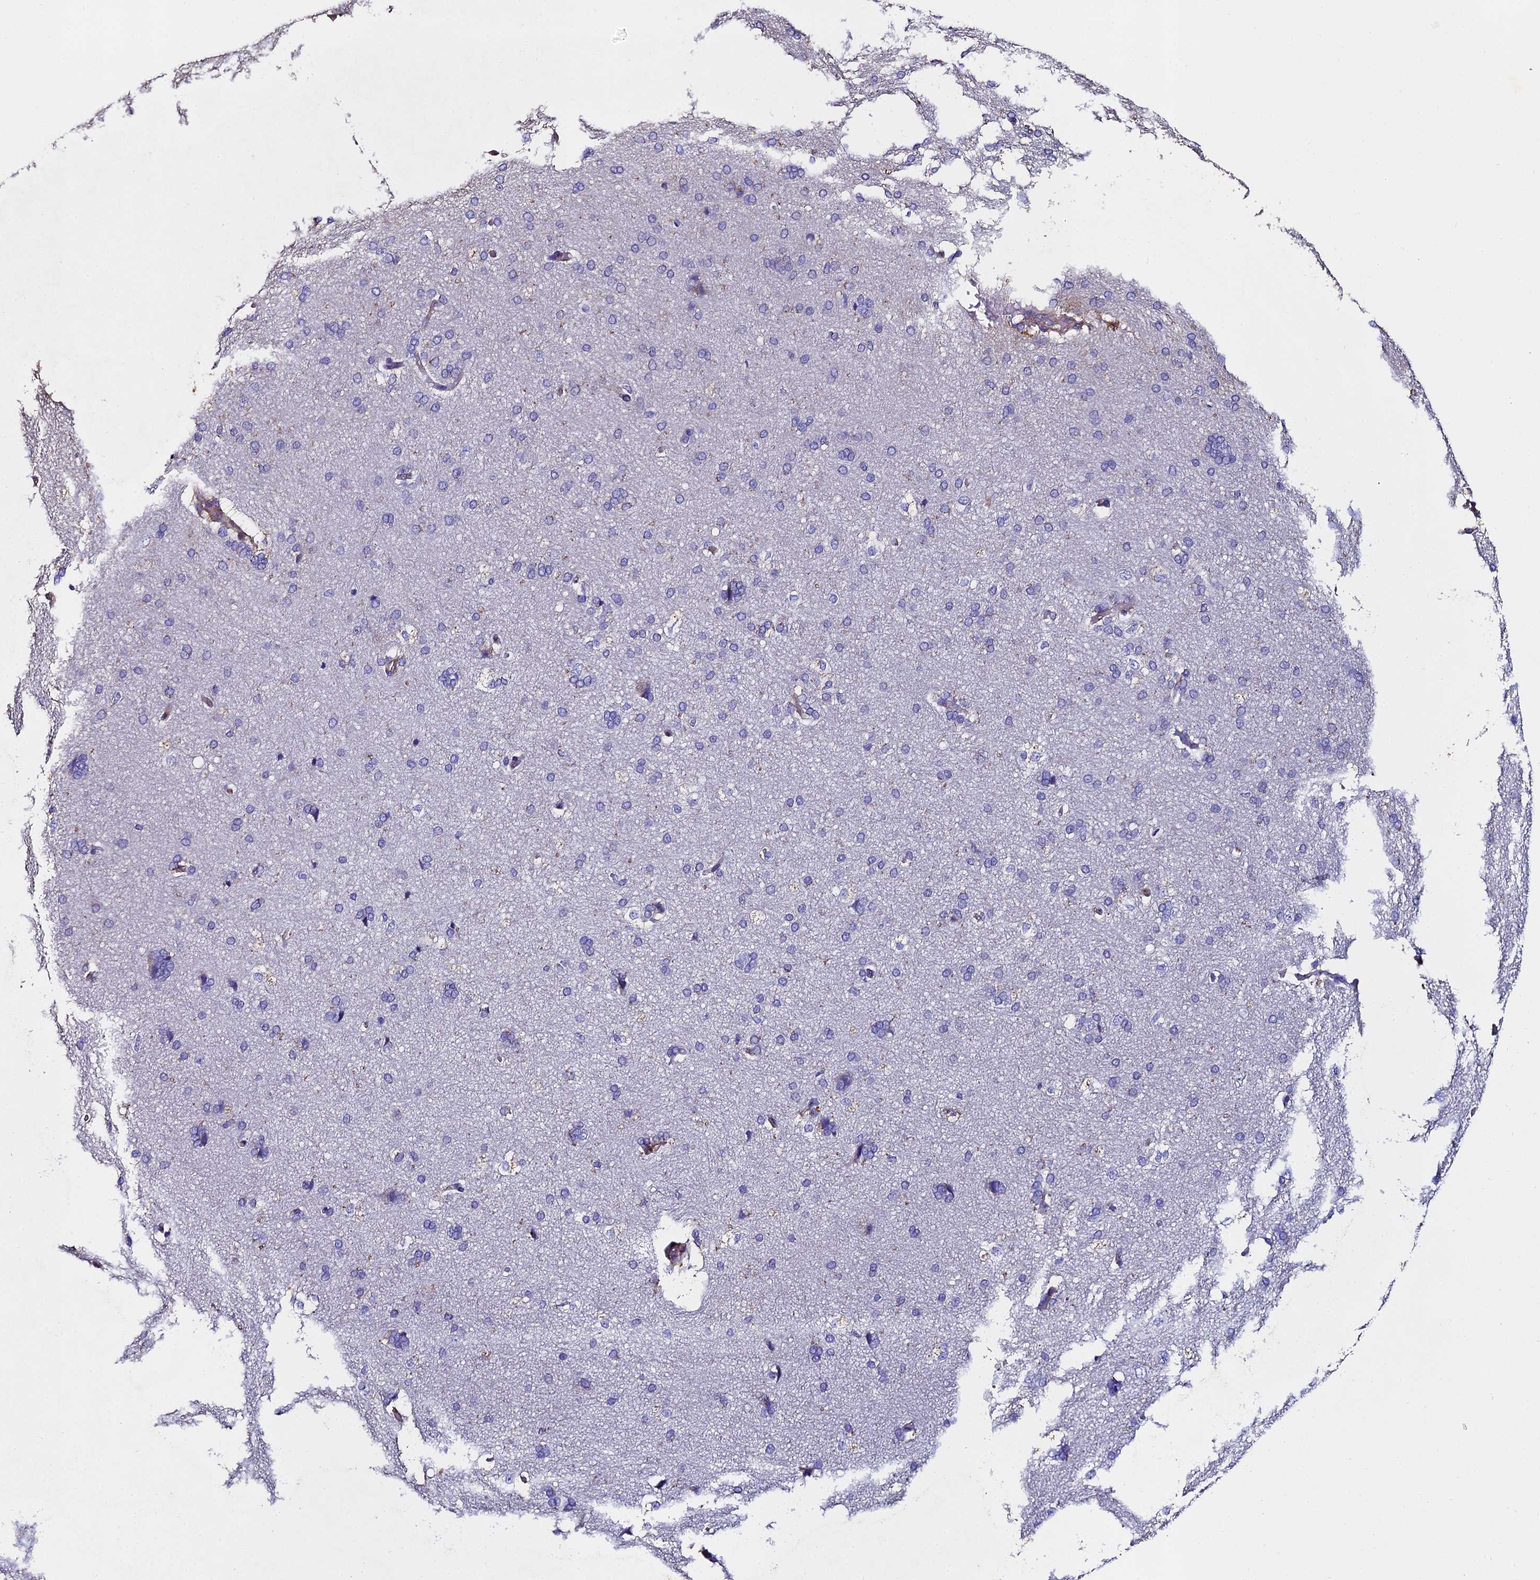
{"staining": {"intensity": "moderate", "quantity": ">75%", "location": "cytoplasmic/membranous"}, "tissue": "cerebral cortex", "cell_type": "Endothelial cells", "image_type": "normal", "snomed": [{"axis": "morphology", "description": "Normal tissue, NOS"}, {"axis": "topography", "description": "Cerebral cortex"}], "caption": "Immunohistochemical staining of unremarkable cerebral cortex demonstrates moderate cytoplasmic/membranous protein positivity in approximately >75% of endothelial cells. (brown staining indicates protein expression, while blue staining denotes nuclei).", "gene": "C6", "patient": {"sex": "male", "age": 62}}